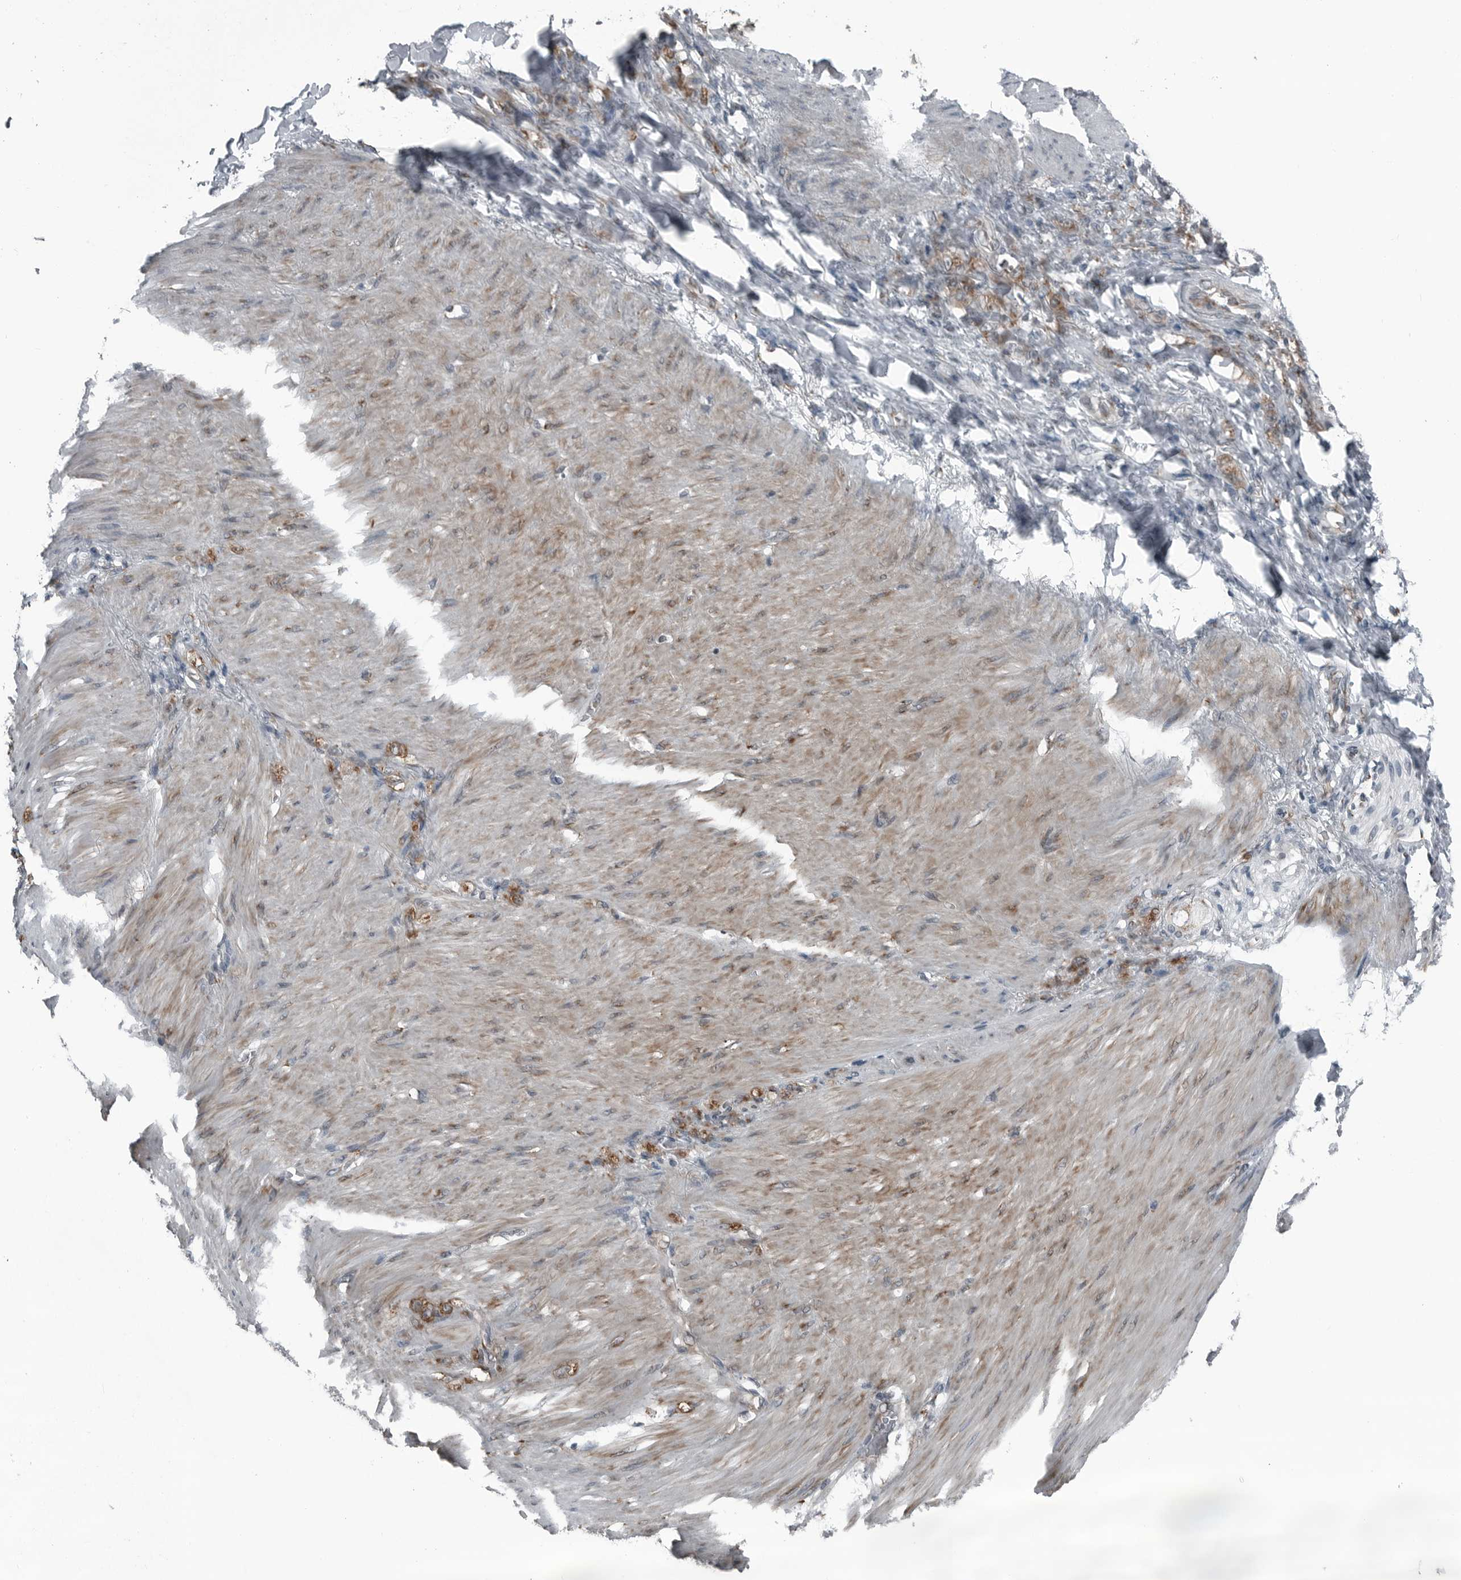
{"staining": {"intensity": "moderate", "quantity": ">75%", "location": "cytoplasmic/membranous"}, "tissue": "stomach cancer", "cell_type": "Tumor cells", "image_type": "cancer", "snomed": [{"axis": "morphology", "description": "Normal tissue, NOS"}, {"axis": "morphology", "description": "Adenocarcinoma, NOS"}, {"axis": "topography", "description": "Stomach"}], "caption": "Immunohistochemical staining of stomach cancer (adenocarcinoma) shows moderate cytoplasmic/membranous protein expression in about >75% of tumor cells.", "gene": "CEP85", "patient": {"sex": "male", "age": 82}}